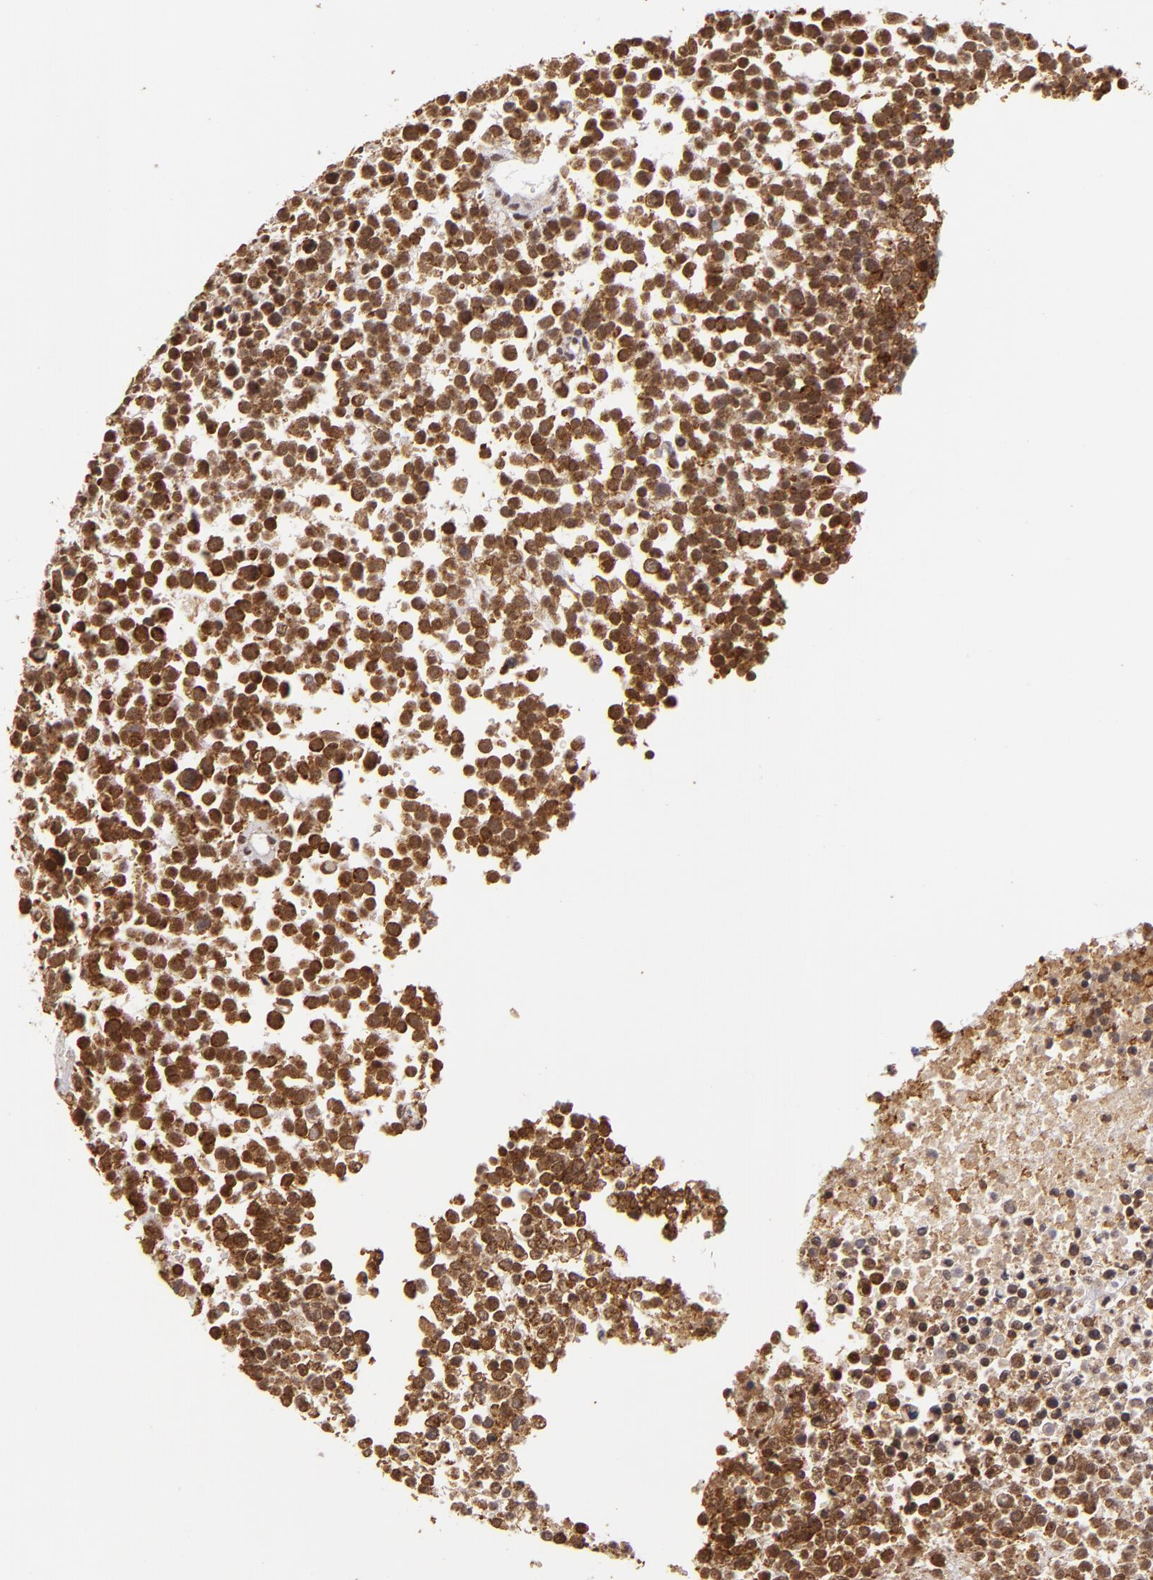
{"staining": {"intensity": "moderate", "quantity": ">75%", "location": "nuclear"}, "tissue": "glioma", "cell_type": "Tumor cells", "image_type": "cancer", "snomed": [{"axis": "morphology", "description": "Glioma, malignant, High grade"}, {"axis": "topography", "description": "Brain"}], "caption": "Malignant high-grade glioma stained with DAB immunohistochemistry reveals medium levels of moderate nuclear positivity in about >75% of tumor cells.", "gene": "MXD1", "patient": {"sex": "male", "age": 66}}